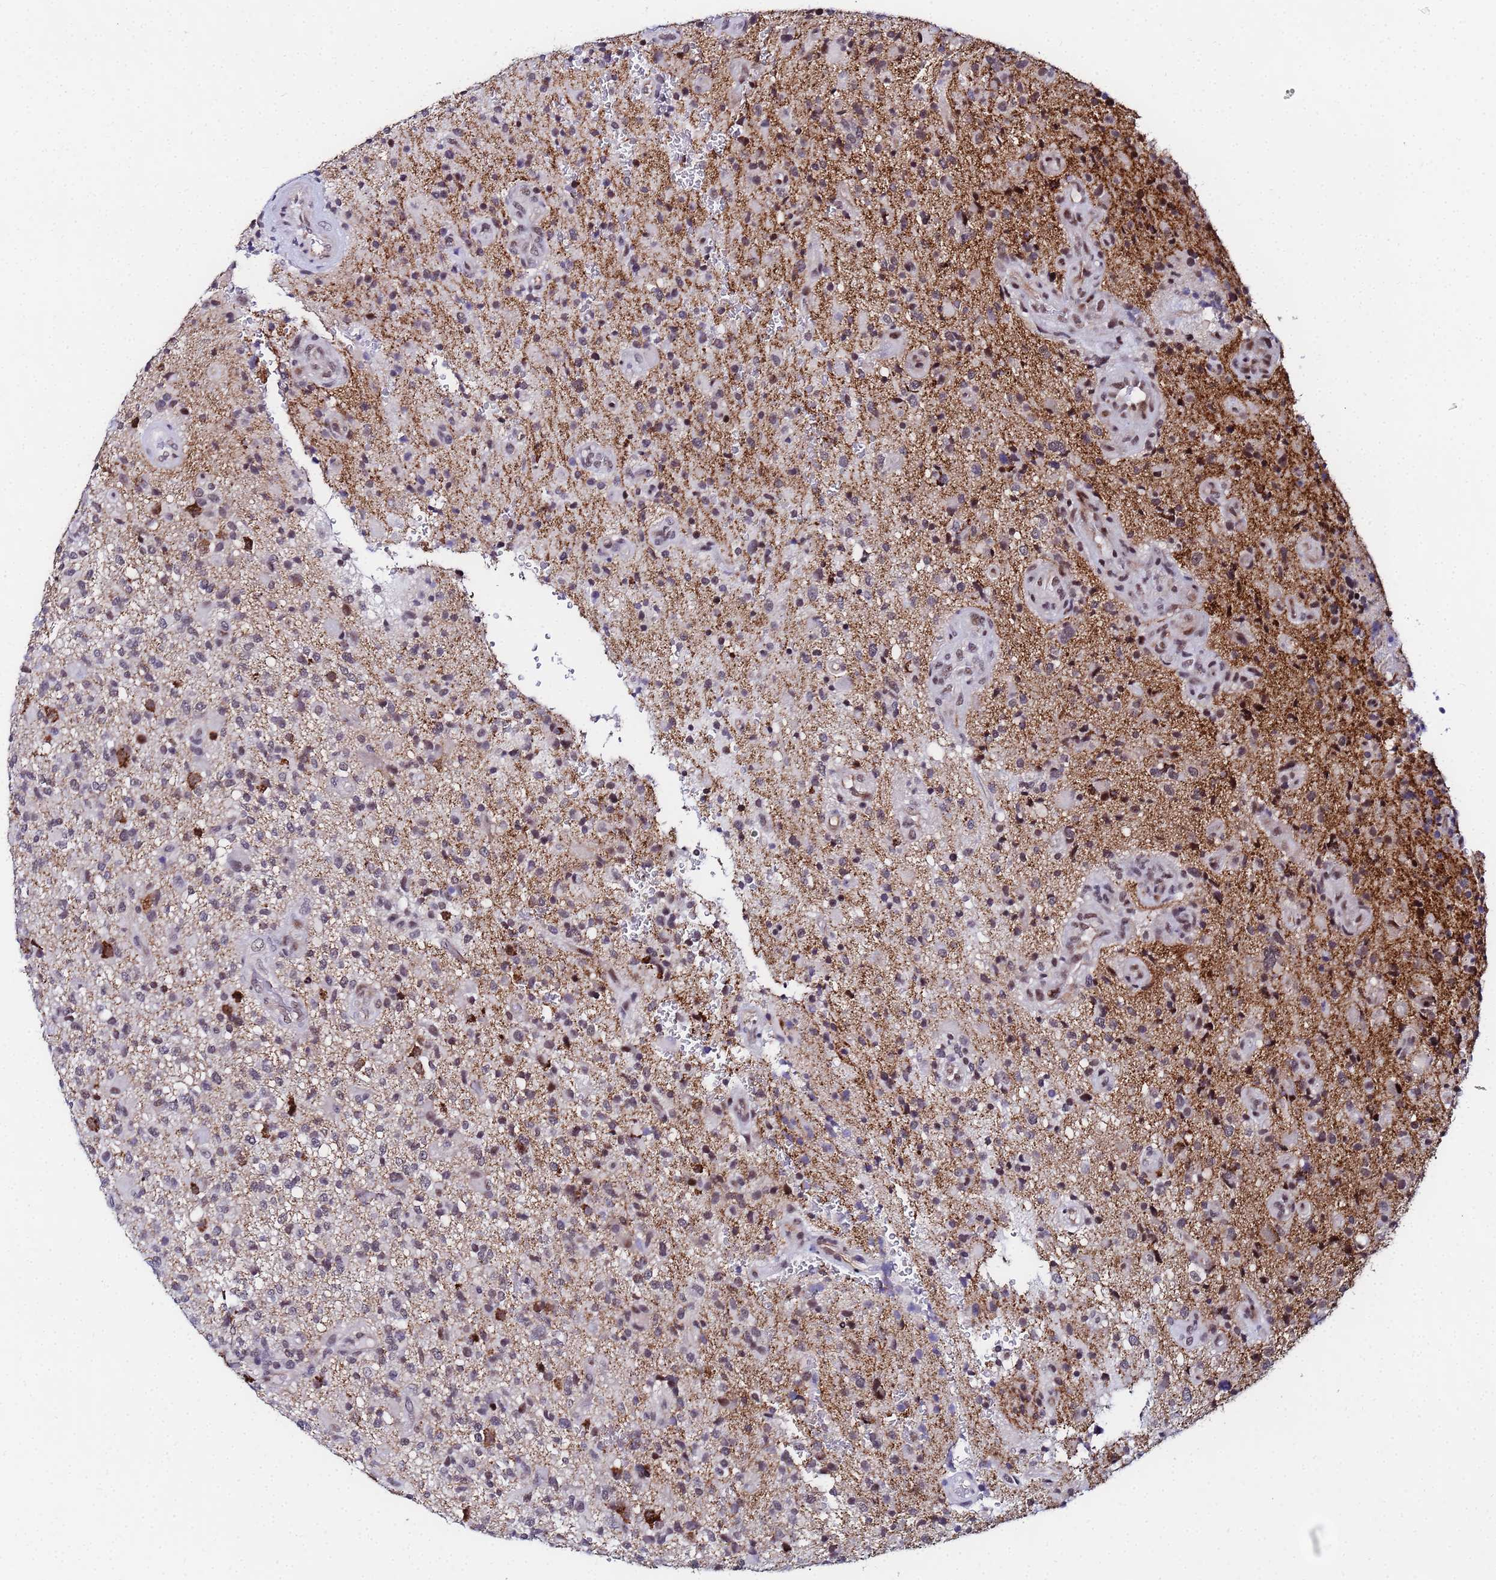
{"staining": {"intensity": "negative", "quantity": "none", "location": "none"}, "tissue": "glioma", "cell_type": "Tumor cells", "image_type": "cancer", "snomed": [{"axis": "morphology", "description": "Glioma, malignant, High grade"}, {"axis": "topography", "description": "Brain"}], "caption": "Immunohistochemistry image of malignant glioma (high-grade) stained for a protein (brown), which reveals no staining in tumor cells. The staining is performed using DAB brown chromogen with nuclei counter-stained in using hematoxylin.", "gene": "CKMT1A", "patient": {"sex": "male", "age": 47}}